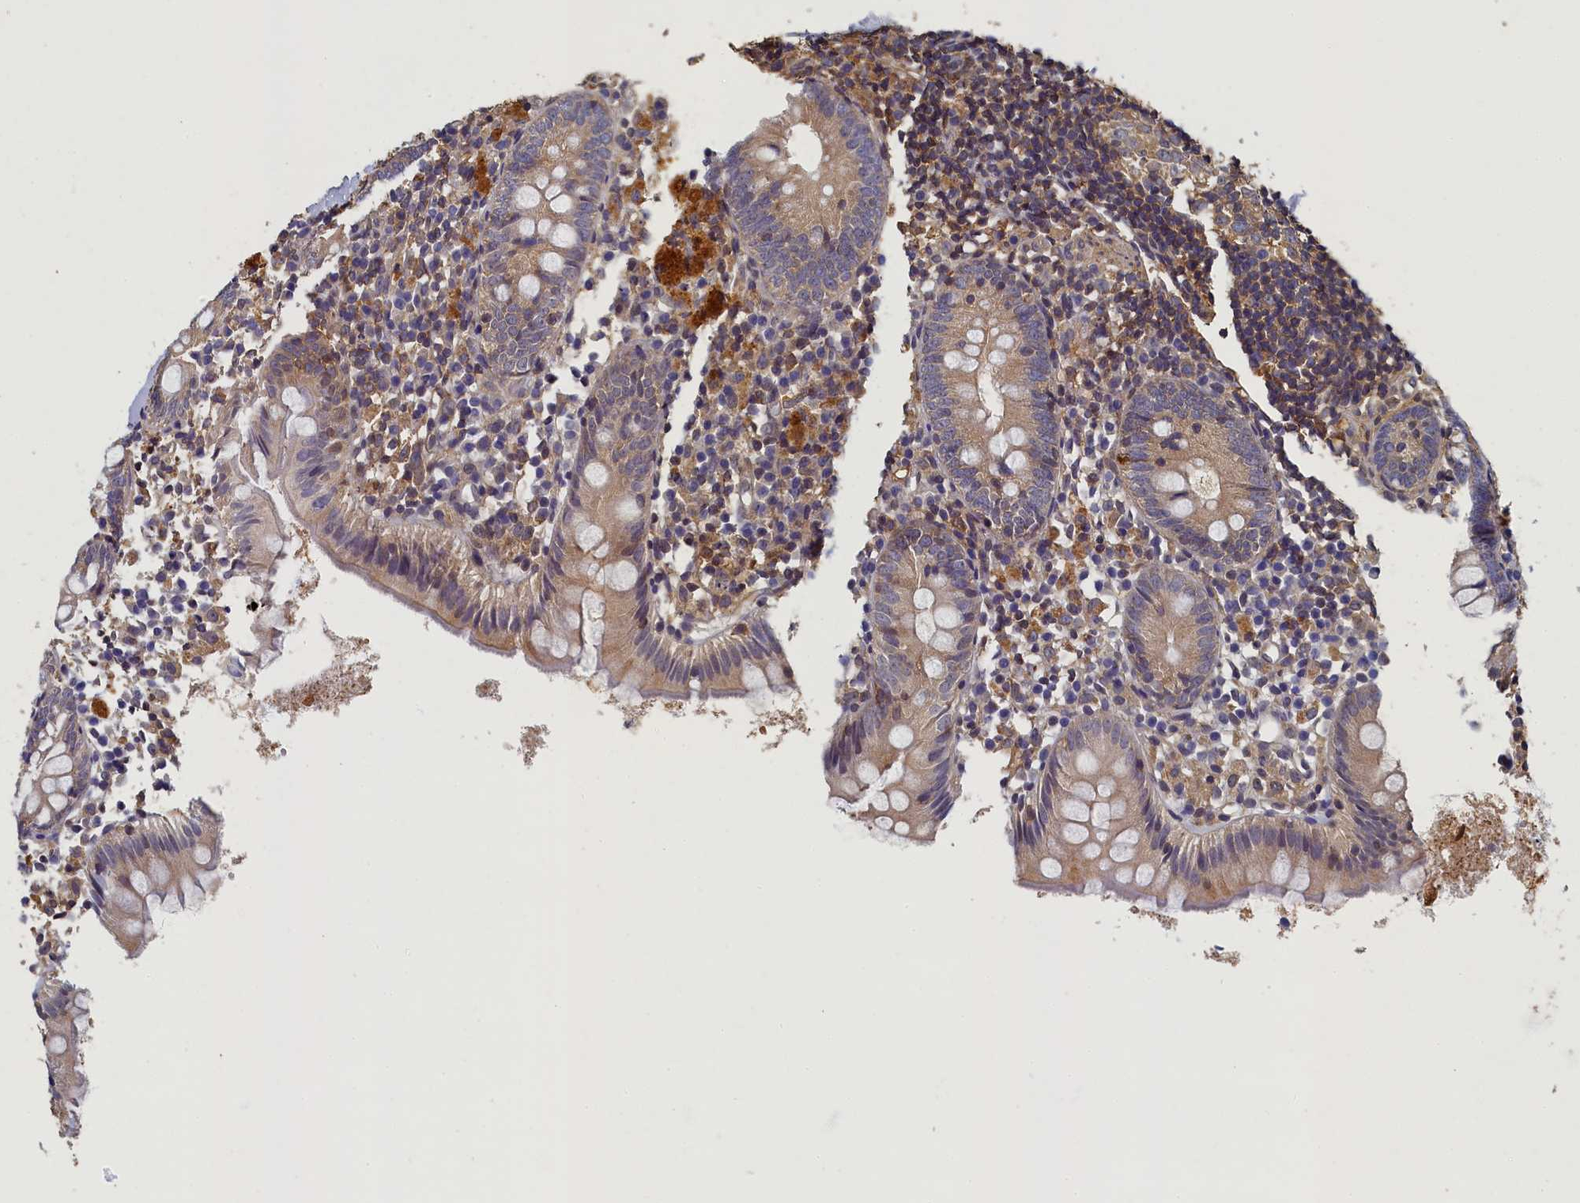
{"staining": {"intensity": "moderate", "quantity": "25%-75%", "location": "cytoplasmic/membranous"}, "tissue": "appendix", "cell_type": "Glandular cells", "image_type": "normal", "snomed": [{"axis": "morphology", "description": "Normal tissue, NOS"}, {"axis": "topography", "description": "Appendix"}], "caption": "Appendix stained with immunohistochemistry (IHC) shows moderate cytoplasmic/membranous expression in approximately 25%-75% of glandular cells.", "gene": "TBCB", "patient": {"sex": "female", "age": 20}}